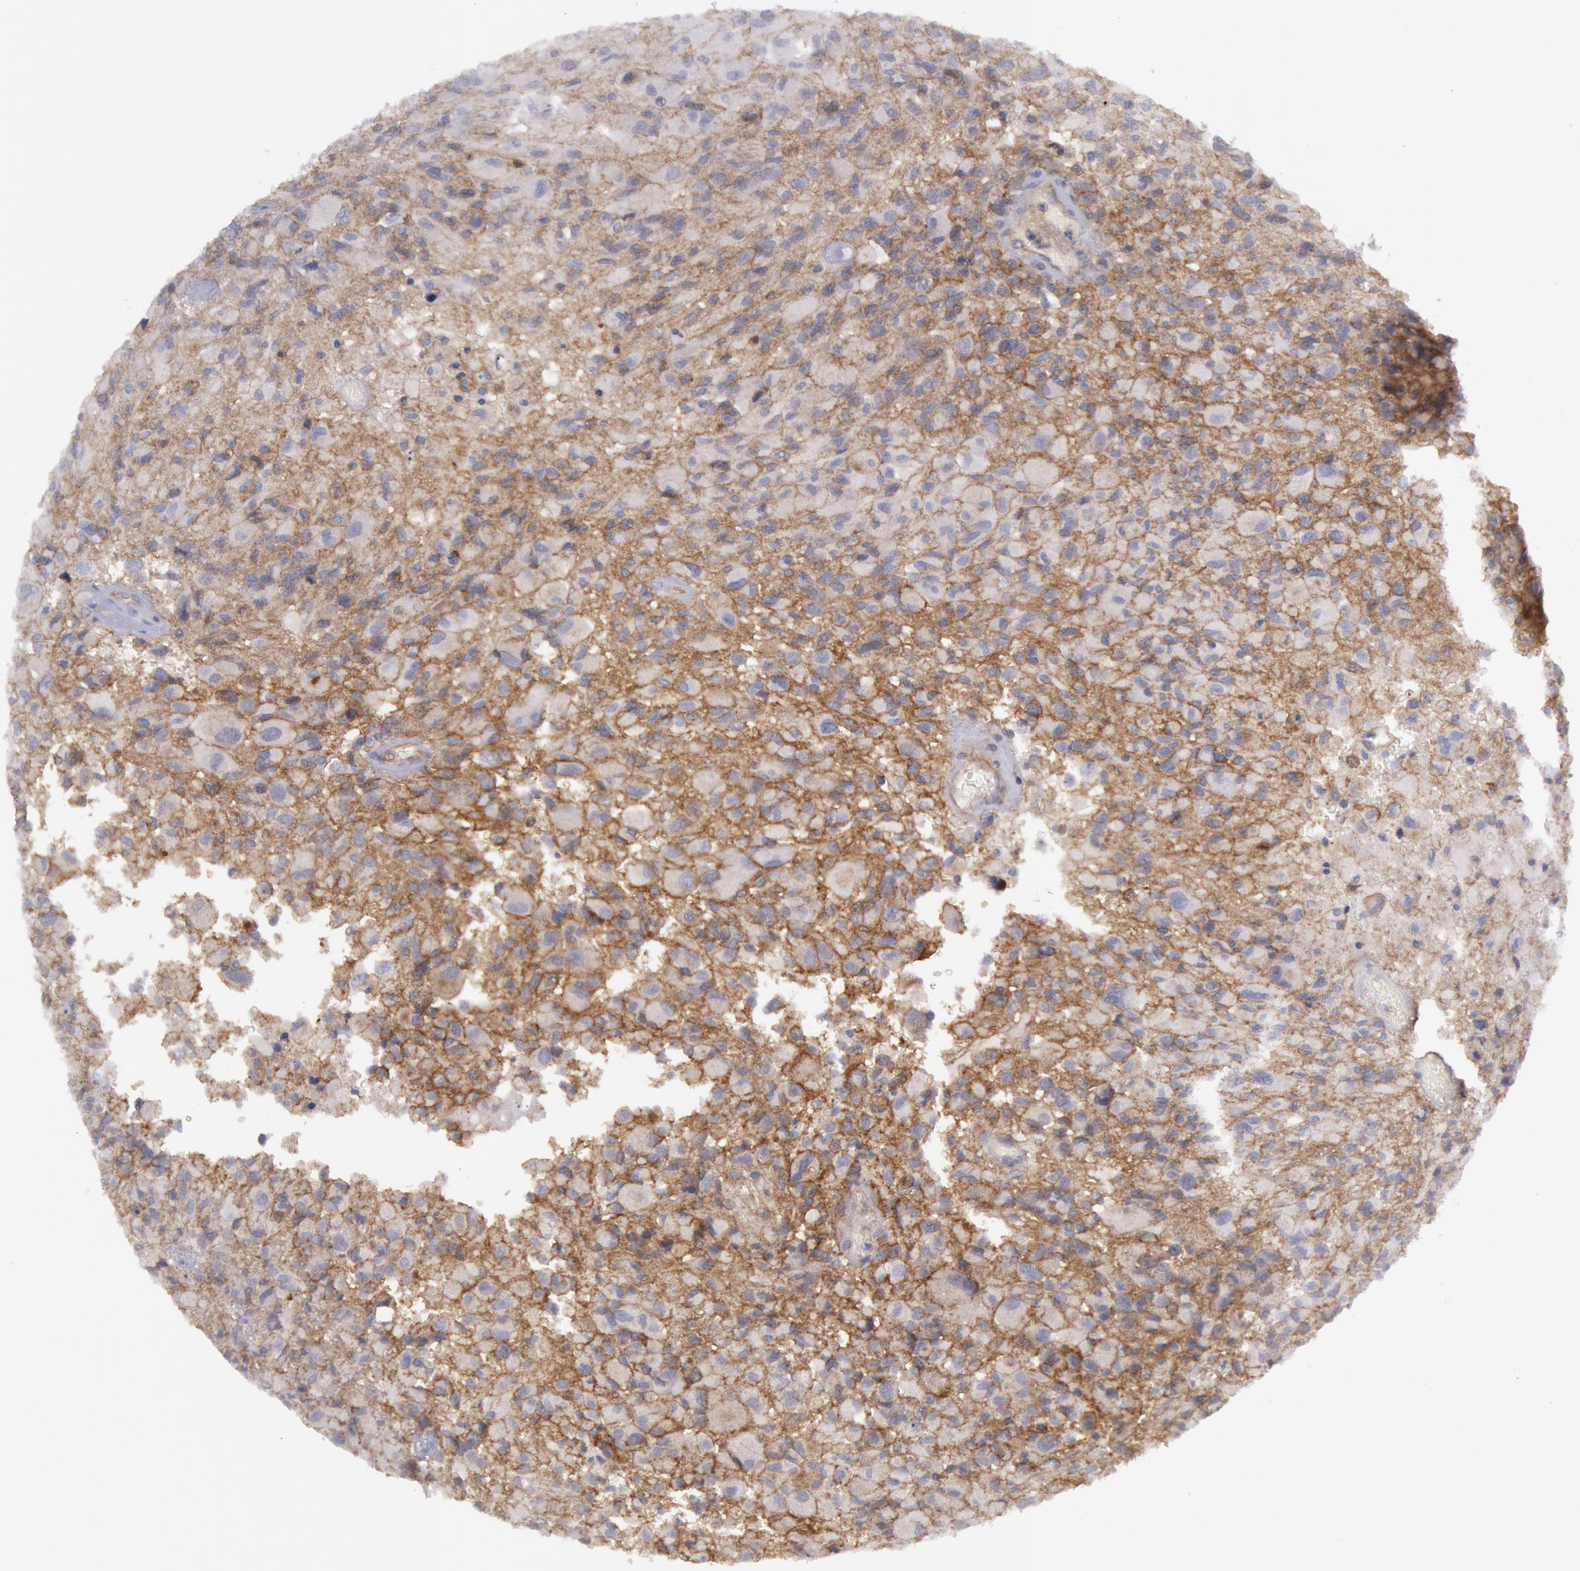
{"staining": {"intensity": "moderate", "quantity": ">75%", "location": "cytoplasmic/membranous"}, "tissue": "glioma", "cell_type": "Tumor cells", "image_type": "cancer", "snomed": [{"axis": "morphology", "description": "Glioma, malignant, High grade"}, {"axis": "topography", "description": "Brain"}], "caption": "Glioma stained with a brown dye shows moderate cytoplasmic/membranous positive positivity in approximately >75% of tumor cells.", "gene": "STX4", "patient": {"sex": "male", "age": 69}}